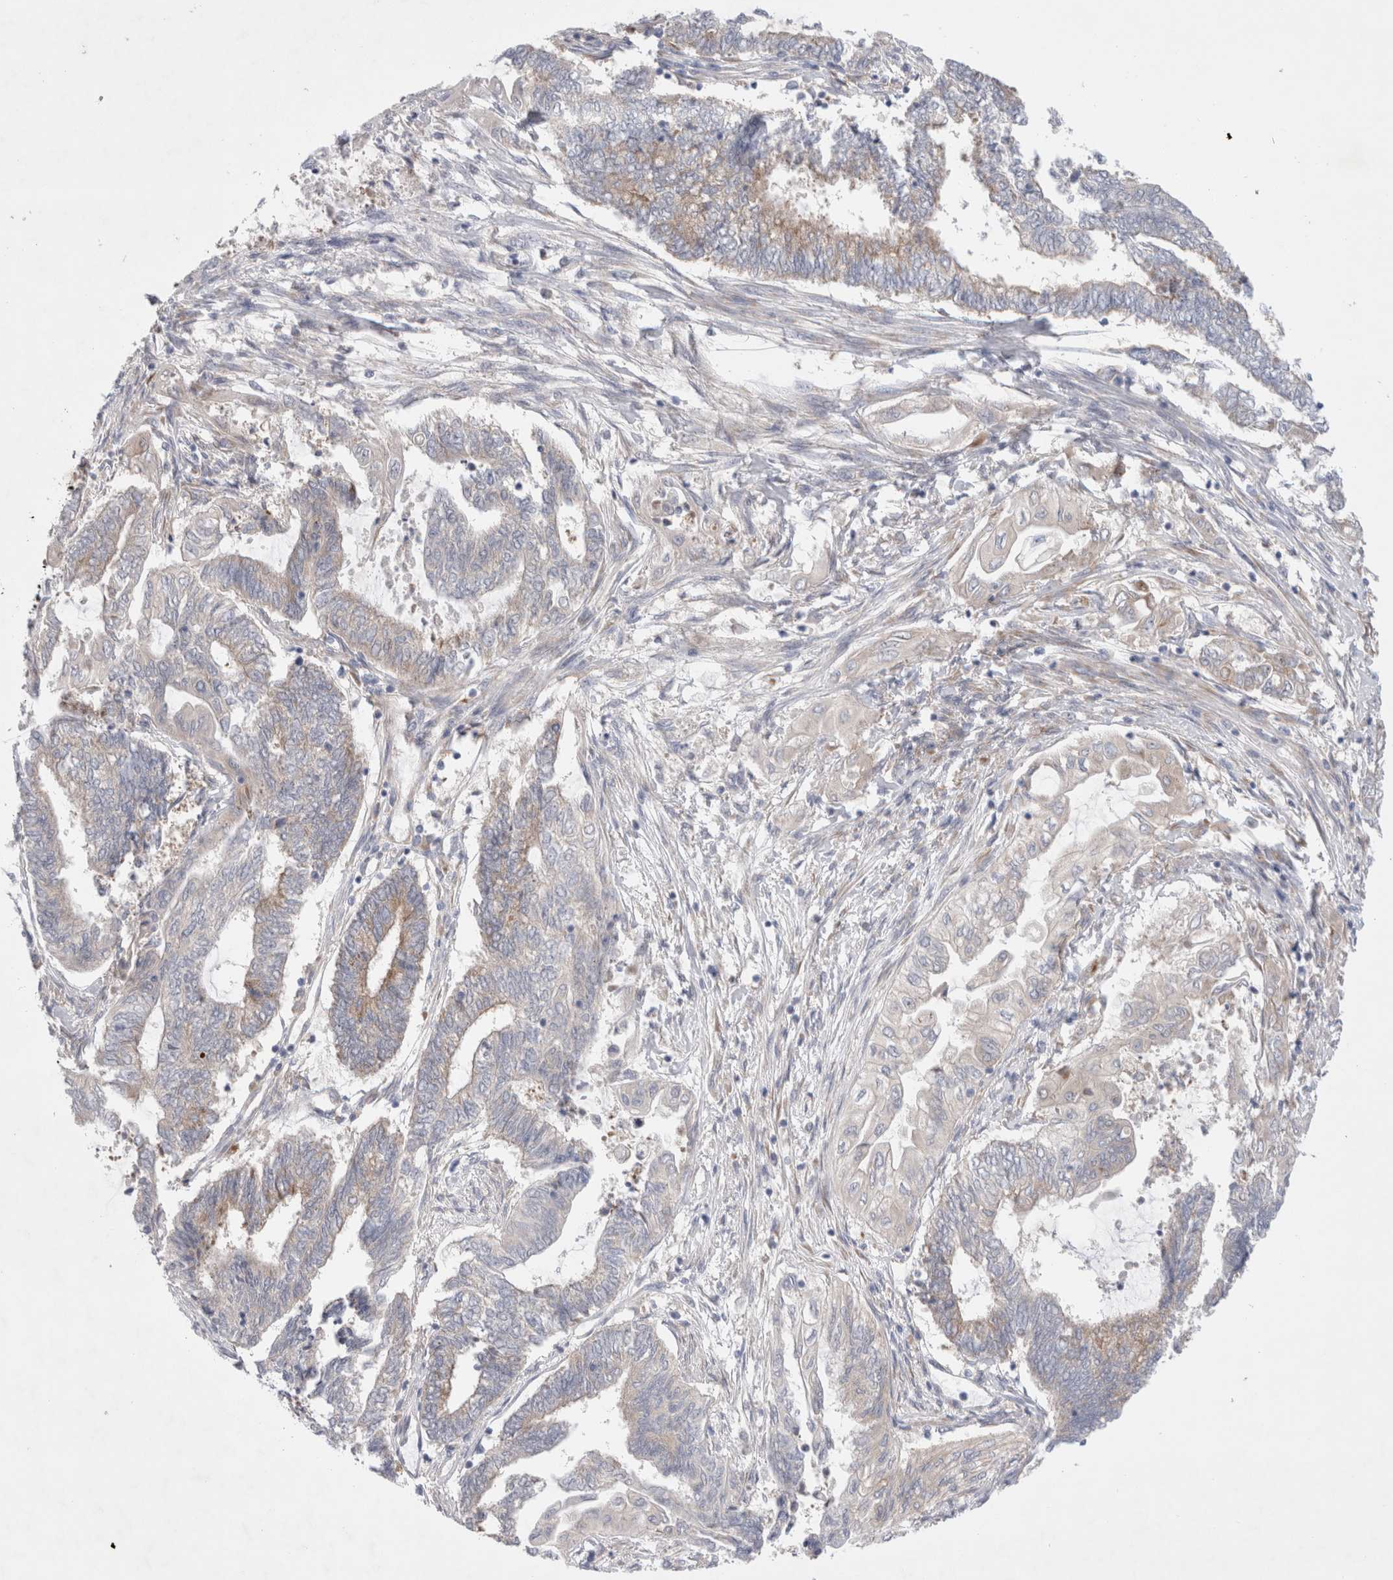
{"staining": {"intensity": "weak", "quantity": "<25%", "location": "cytoplasmic/membranous"}, "tissue": "endometrial cancer", "cell_type": "Tumor cells", "image_type": "cancer", "snomed": [{"axis": "morphology", "description": "Adenocarcinoma, NOS"}, {"axis": "topography", "description": "Uterus"}, {"axis": "topography", "description": "Endometrium"}], "caption": "Immunohistochemical staining of human endometrial adenocarcinoma exhibits no significant expression in tumor cells.", "gene": "RBM12B", "patient": {"sex": "female", "age": 70}}